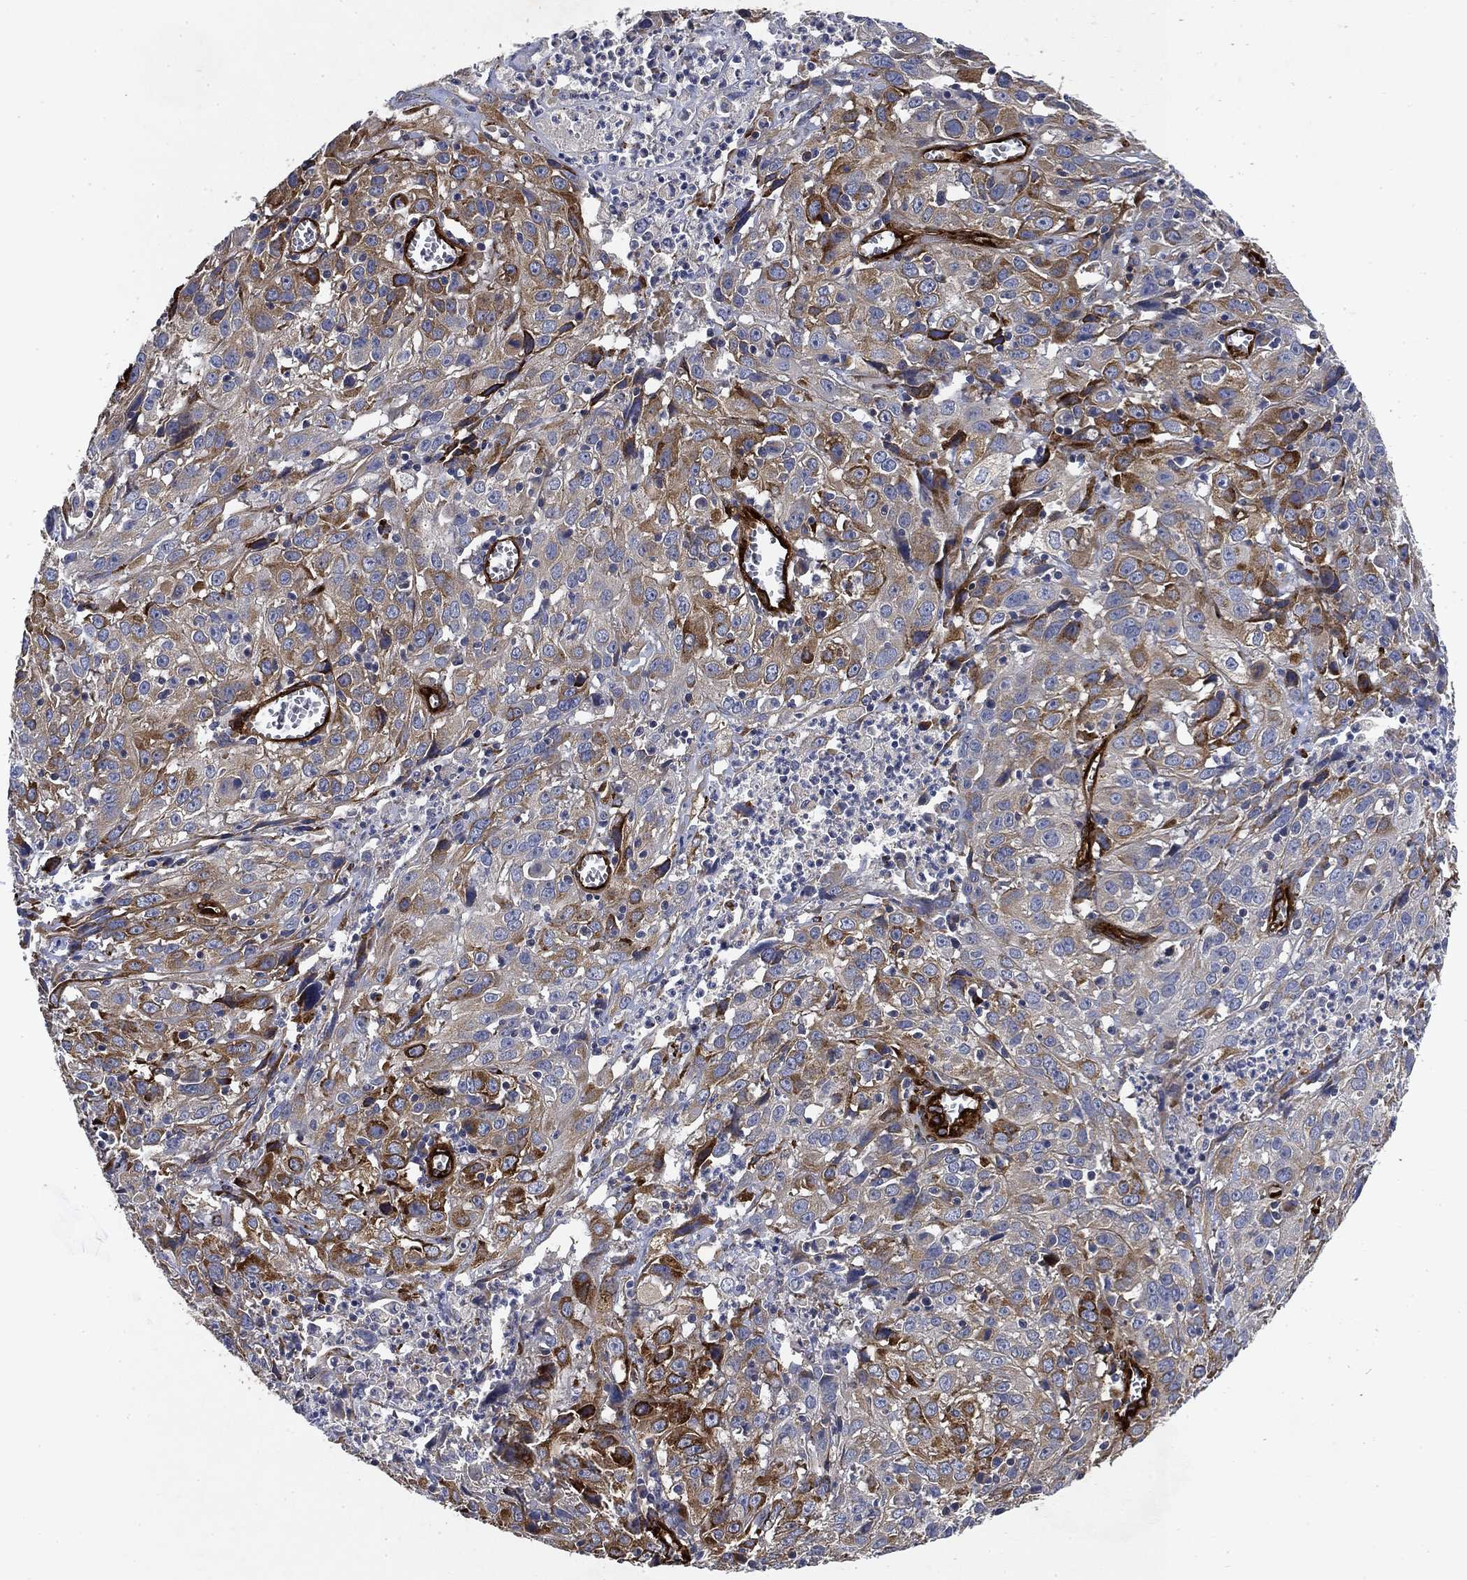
{"staining": {"intensity": "moderate", "quantity": "25%-75%", "location": "cytoplasmic/membranous"}, "tissue": "cervical cancer", "cell_type": "Tumor cells", "image_type": "cancer", "snomed": [{"axis": "morphology", "description": "Squamous cell carcinoma, NOS"}, {"axis": "topography", "description": "Cervix"}], "caption": "The image displays immunohistochemical staining of cervical squamous cell carcinoma. There is moderate cytoplasmic/membranous positivity is seen in approximately 25%-75% of tumor cells. (DAB IHC, brown staining for protein, blue staining for nuclei).", "gene": "COL4A2", "patient": {"sex": "female", "age": 32}}